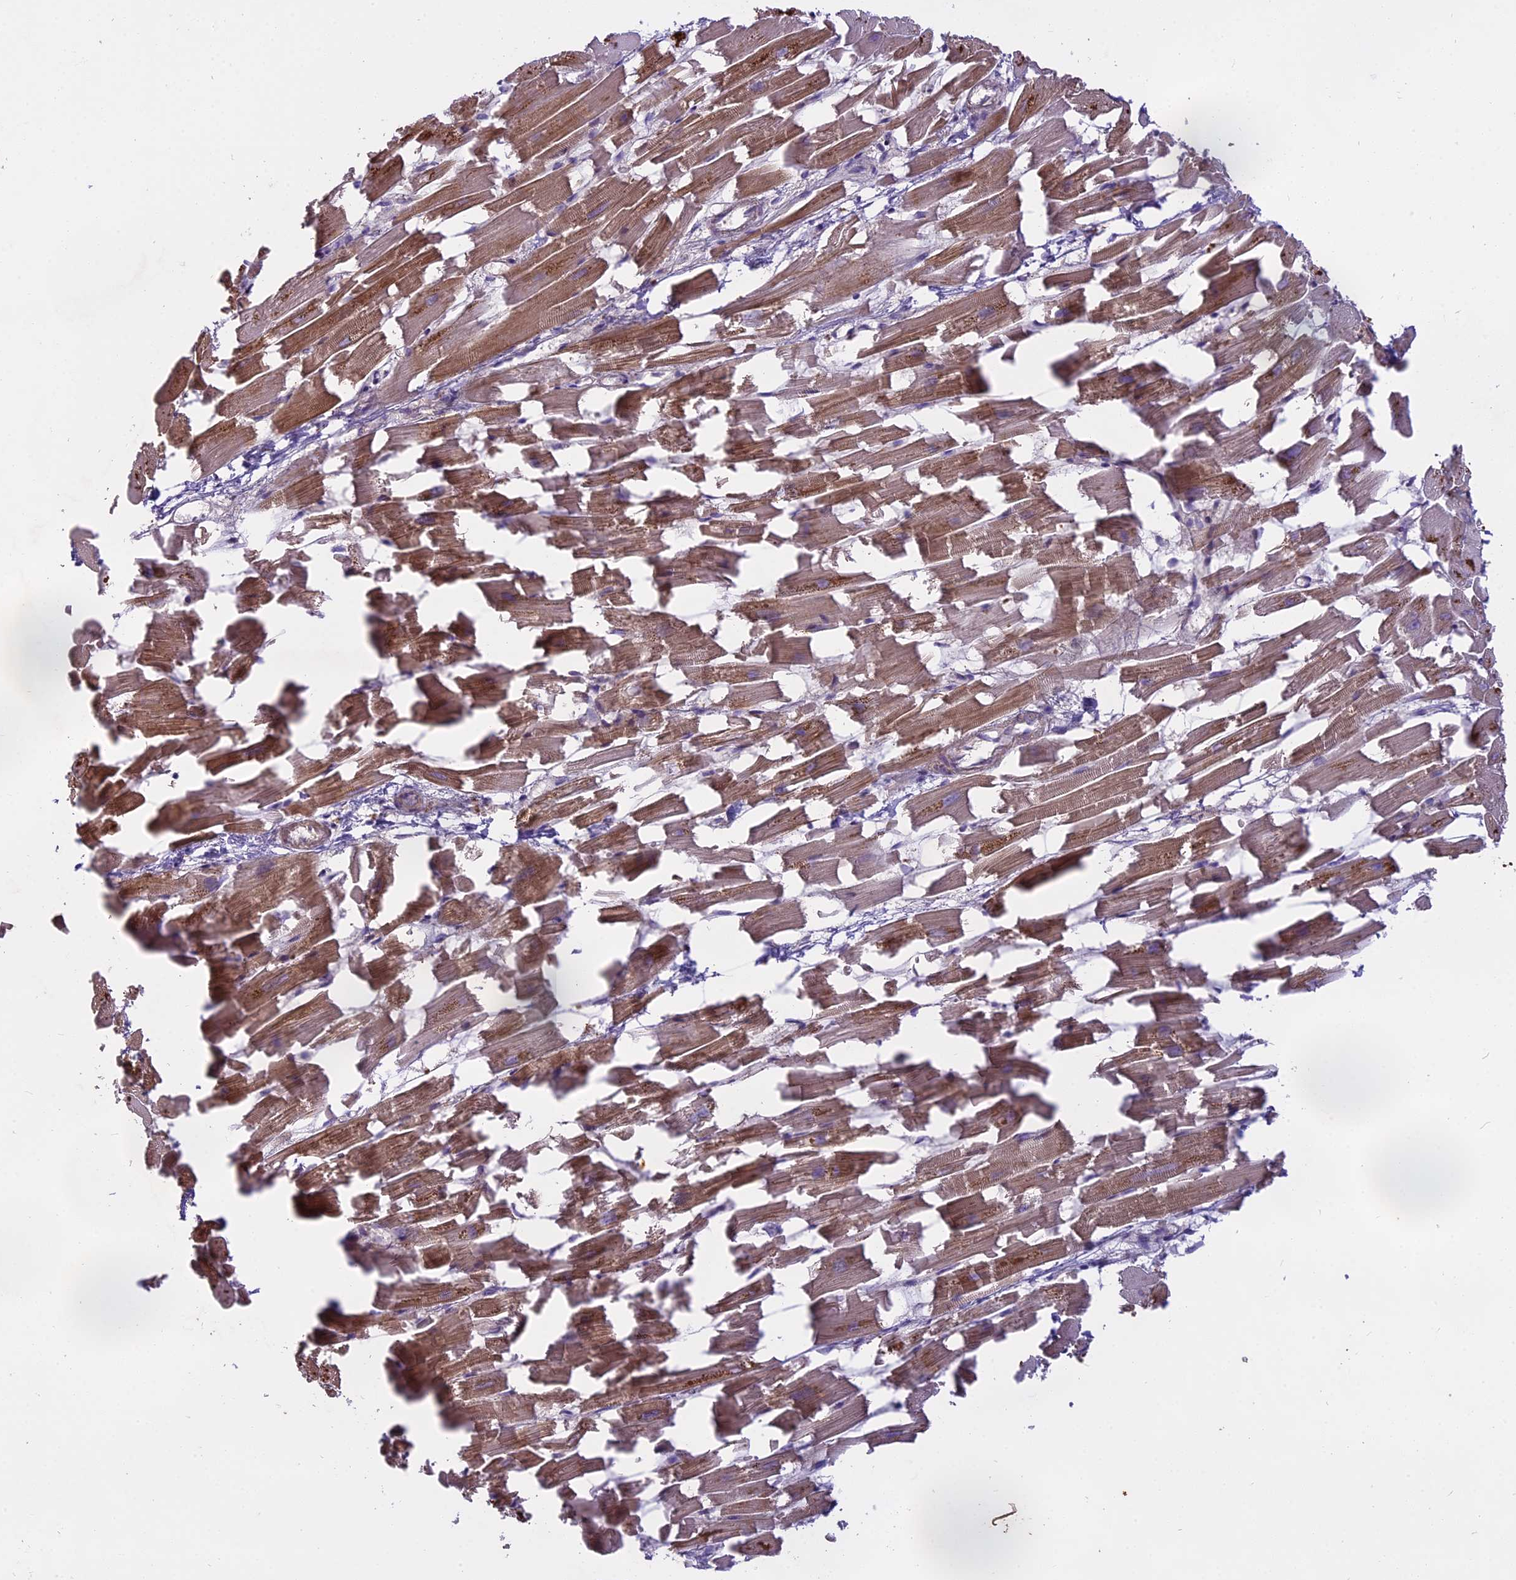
{"staining": {"intensity": "moderate", "quantity": ">75%", "location": "cytoplasmic/membranous"}, "tissue": "heart muscle", "cell_type": "Cardiomyocytes", "image_type": "normal", "snomed": [{"axis": "morphology", "description": "Normal tissue, NOS"}, {"axis": "topography", "description": "Heart"}], "caption": "Immunohistochemical staining of normal heart muscle displays moderate cytoplasmic/membranous protein staining in about >75% of cardiomyocytes.", "gene": "MEMO1", "patient": {"sex": "female", "age": 64}}